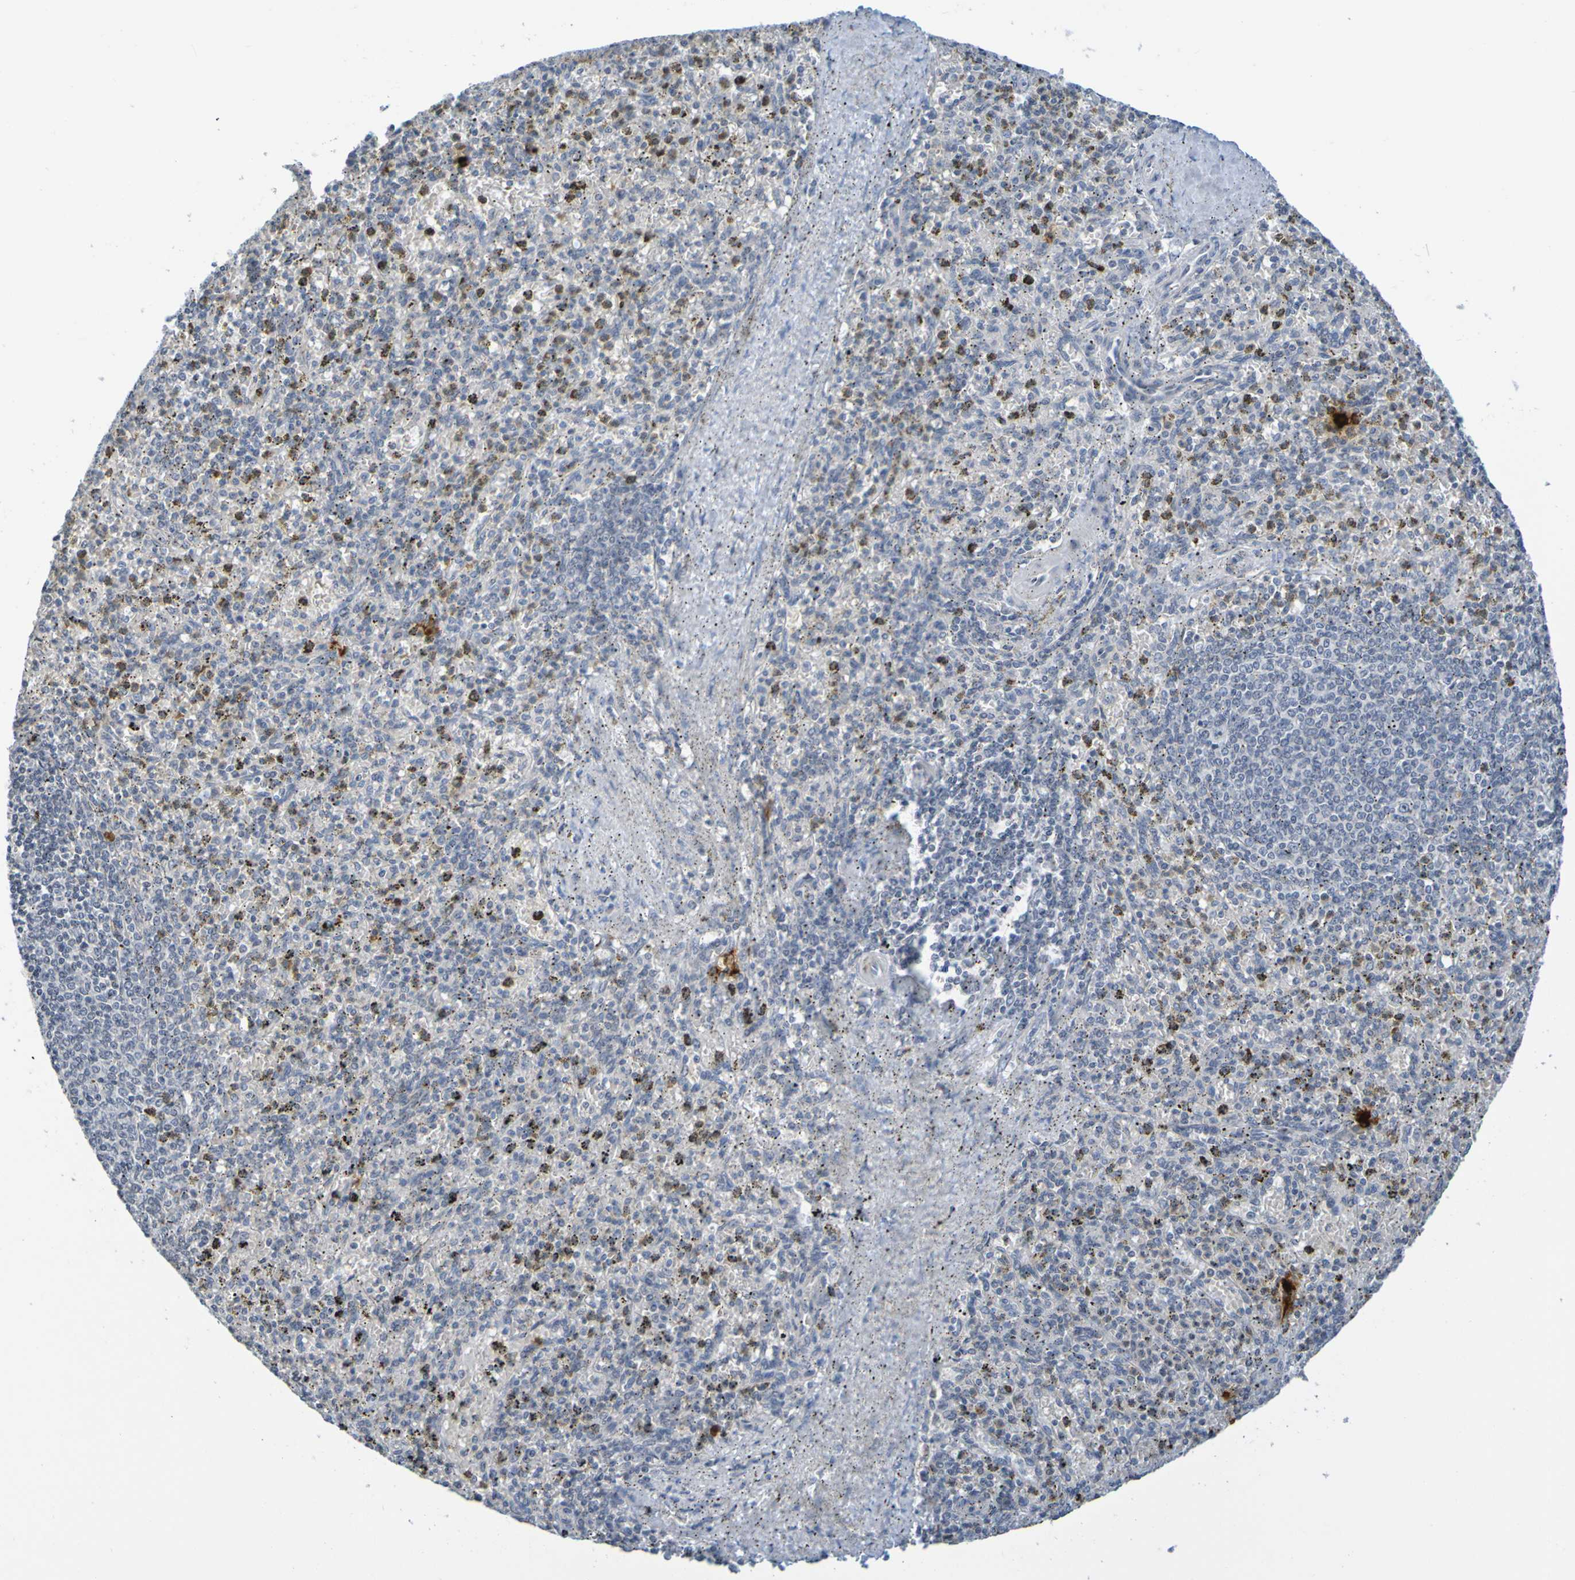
{"staining": {"intensity": "negative", "quantity": "none", "location": "none"}, "tissue": "spleen", "cell_type": "Cells in red pulp", "image_type": "normal", "snomed": [{"axis": "morphology", "description": "Normal tissue, NOS"}, {"axis": "topography", "description": "Spleen"}], "caption": "Immunohistochemistry histopathology image of unremarkable spleen stained for a protein (brown), which reveals no expression in cells in red pulp. (DAB (3,3'-diaminobenzidine) immunohistochemistry, high magnification).", "gene": "C3AR1", "patient": {"sex": "male", "age": 72}}